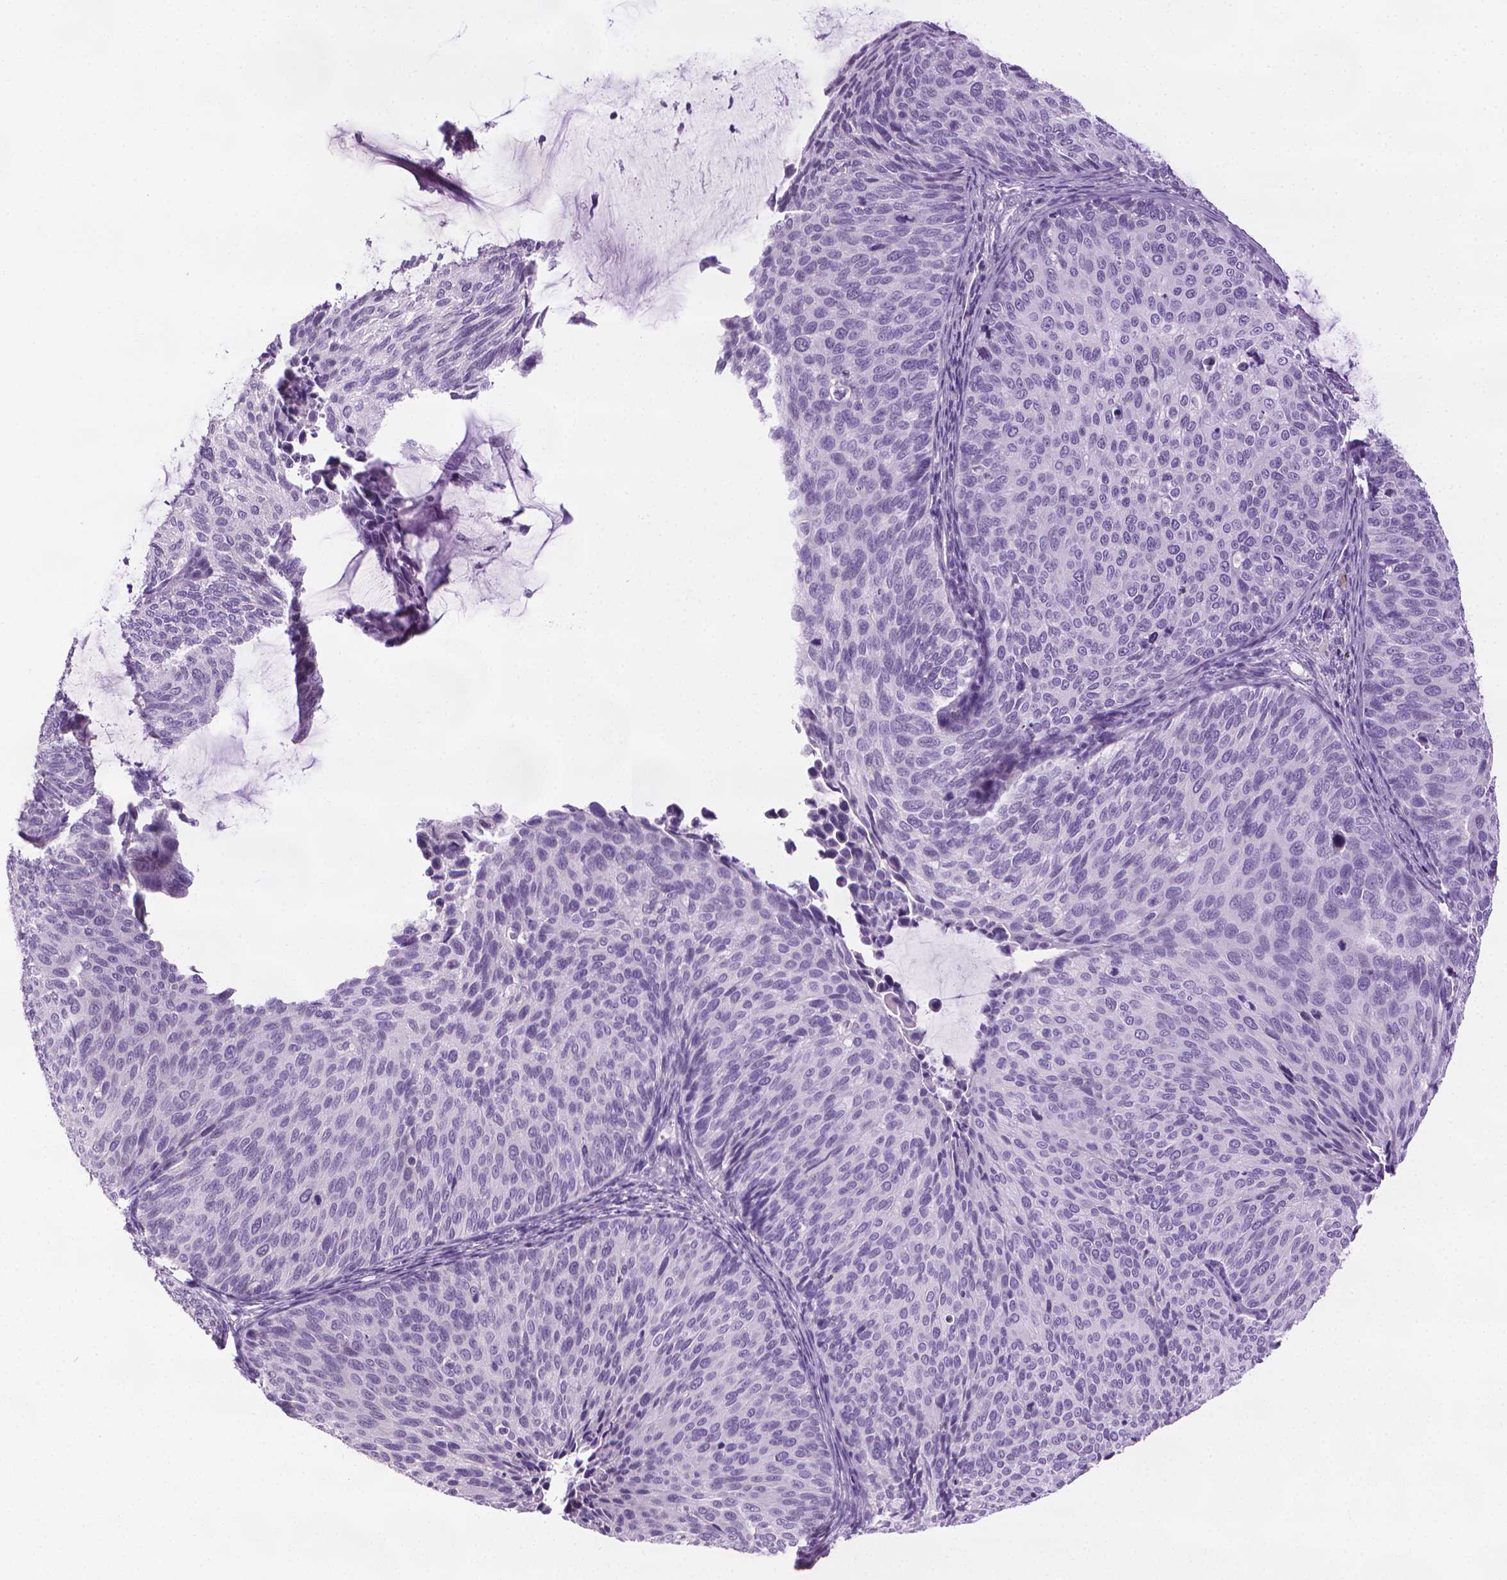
{"staining": {"intensity": "negative", "quantity": "none", "location": "none"}, "tissue": "cervical cancer", "cell_type": "Tumor cells", "image_type": "cancer", "snomed": [{"axis": "morphology", "description": "Squamous cell carcinoma, NOS"}, {"axis": "topography", "description": "Cervix"}], "caption": "This is an immunohistochemistry micrograph of squamous cell carcinoma (cervical). There is no positivity in tumor cells.", "gene": "DNAI7", "patient": {"sex": "female", "age": 36}}